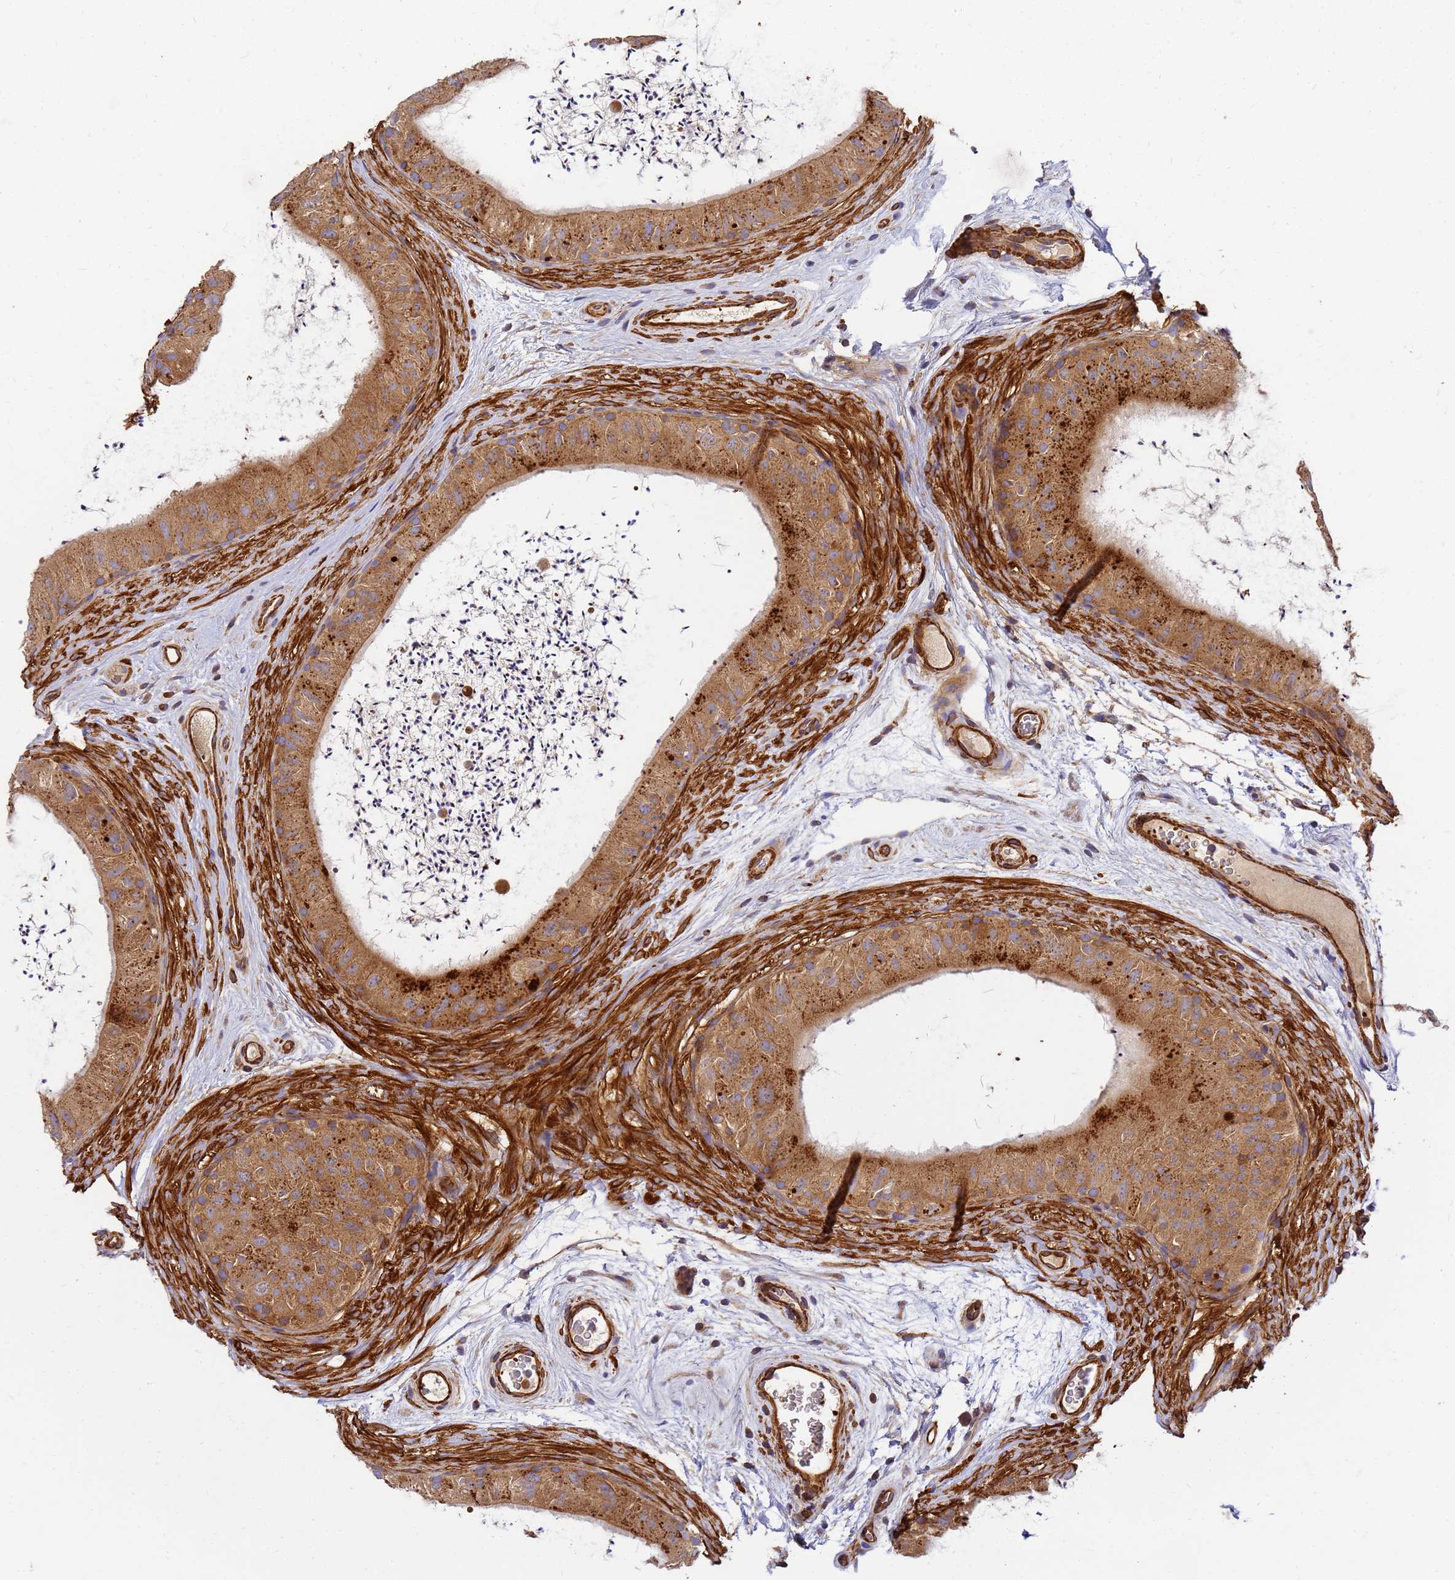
{"staining": {"intensity": "moderate", "quantity": ">75%", "location": "cytoplasmic/membranous"}, "tissue": "epididymis", "cell_type": "Glandular cells", "image_type": "normal", "snomed": [{"axis": "morphology", "description": "Normal tissue, NOS"}, {"axis": "topography", "description": "Epididymis"}], "caption": "The immunohistochemical stain labels moderate cytoplasmic/membranous positivity in glandular cells of benign epididymis. Immunohistochemistry (ihc) stains the protein in brown and the nuclei are stained blue.", "gene": "C2CD5", "patient": {"sex": "male", "age": 50}}